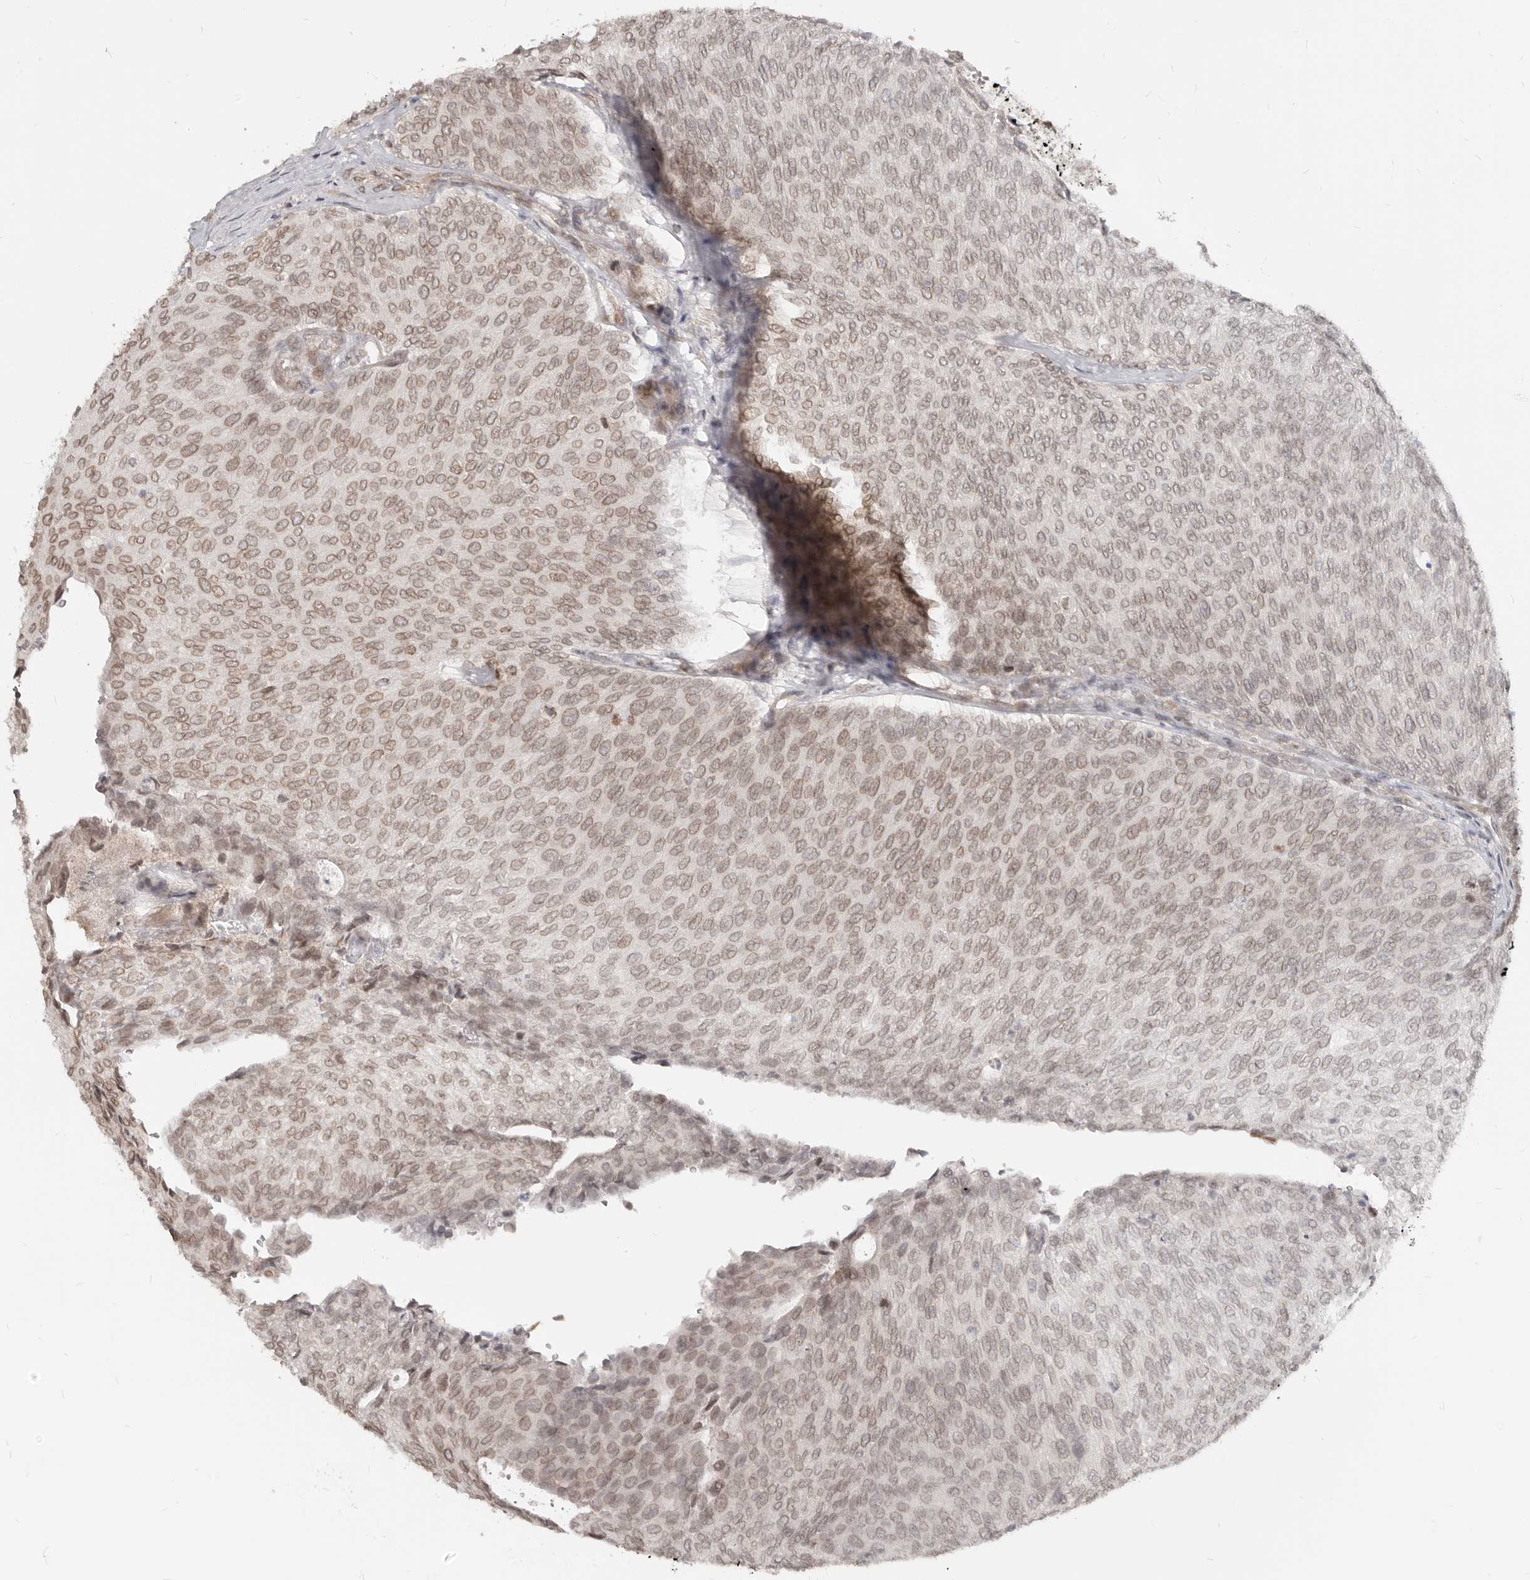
{"staining": {"intensity": "weak", "quantity": ">75%", "location": "cytoplasmic/membranous,nuclear"}, "tissue": "urothelial cancer", "cell_type": "Tumor cells", "image_type": "cancer", "snomed": [{"axis": "morphology", "description": "Urothelial carcinoma, Low grade"}, {"axis": "topography", "description": "Urinary bladder"}], "caption": "A low amount of weak cytoplasmic/membranous and nuclear positivity is seen in approximately >75% of tumor cells in urothelial cancer tissue. (DAB (3,3'-diaminobenzidine) IHC, brown staining for protein, blue staining for nuclei).", "gene": "NUP153", "patient": {"sex": "female", "age": 79}}